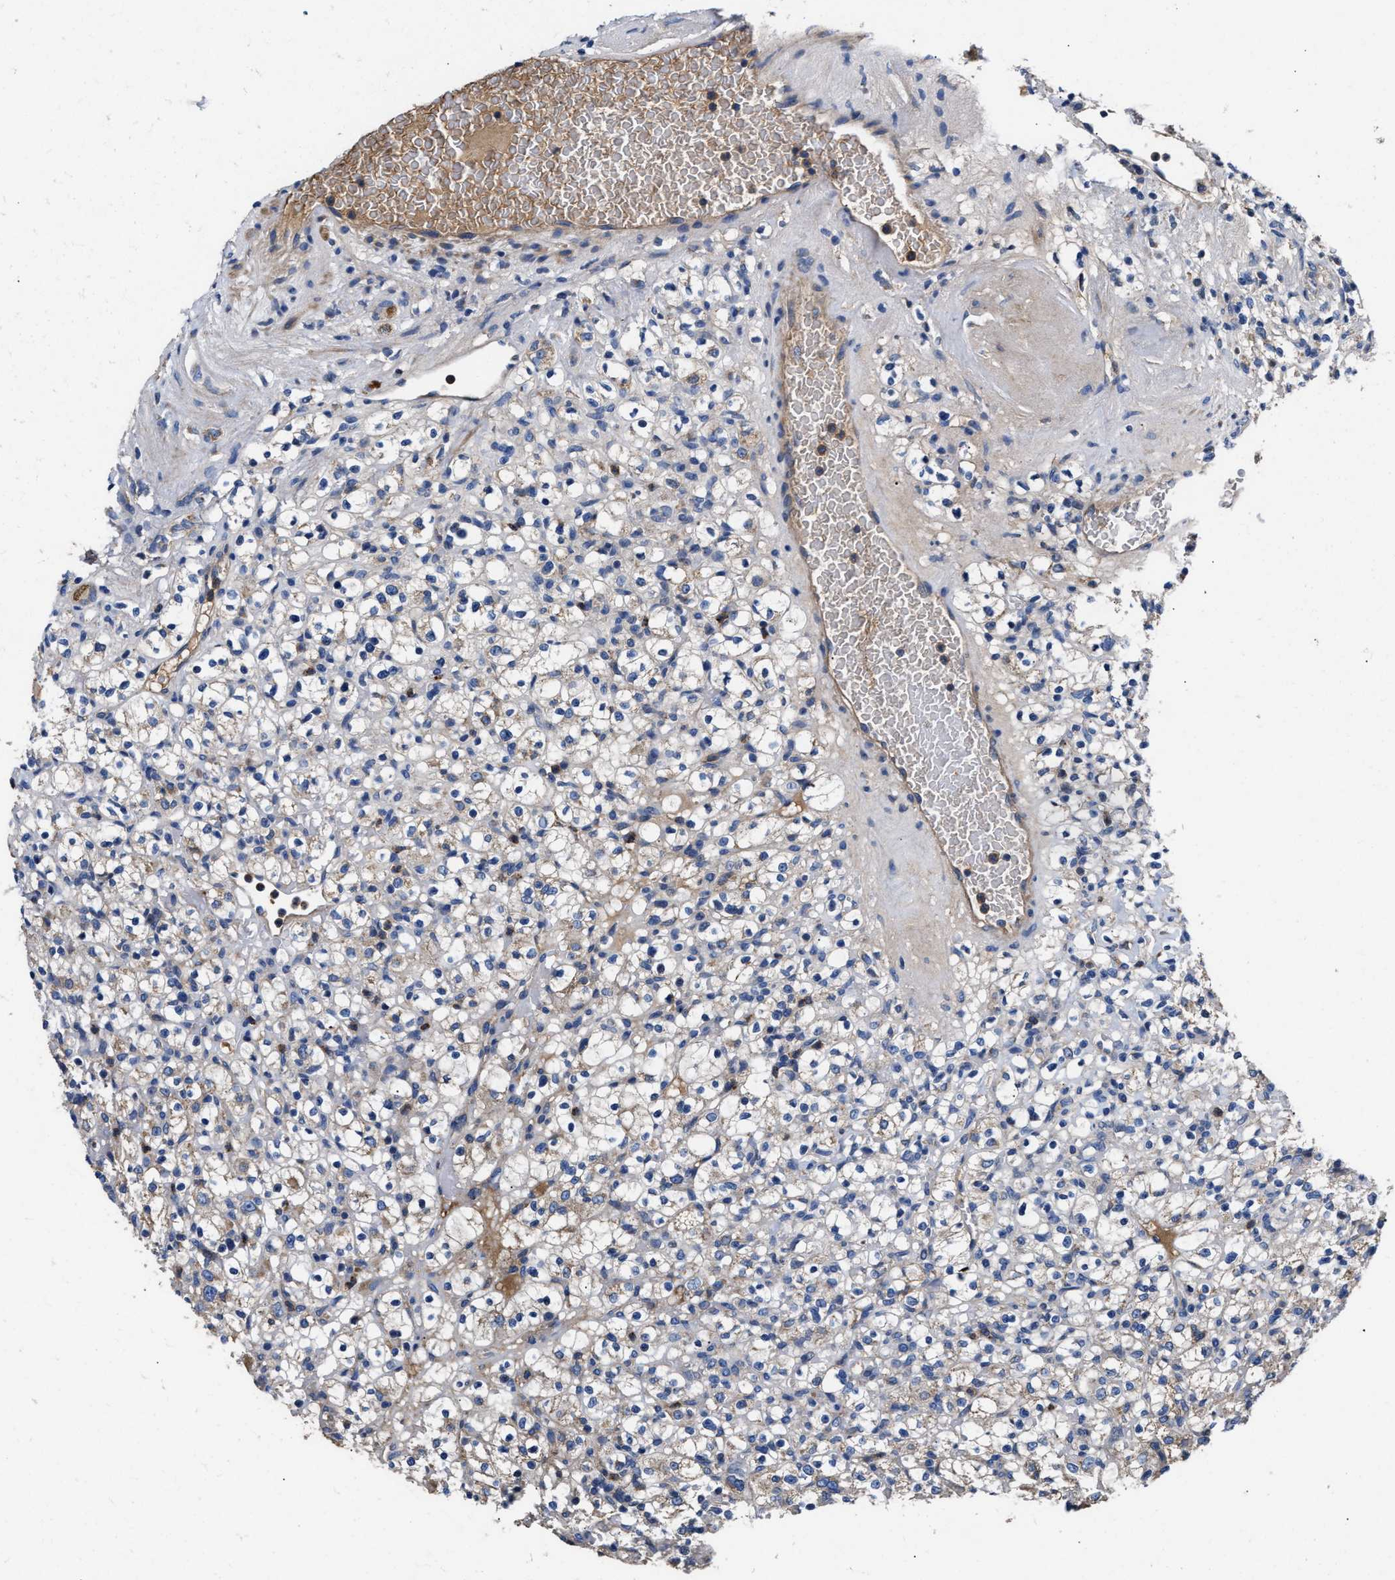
{"staining": {"intensity": "negative", "quantity": "none", "location": "none"}, "tissue": "renal cancer", "cell_type": "Tumor cells", "image_type": "cancer", "snomed": [{"axis": "morphology", "description": "Normal tissue, NOS"}, {"axis": "morphology", "description": "Adenocarcinoma, NOS"}, {"axis": "topography", "description": "Kidney"}], "caption": "This is an immunohistochemistry image of renal cancer. There is no positivity in tumor cells.", "gene": "CCDC171", "patient": {"sex": "female", "age": 72}}